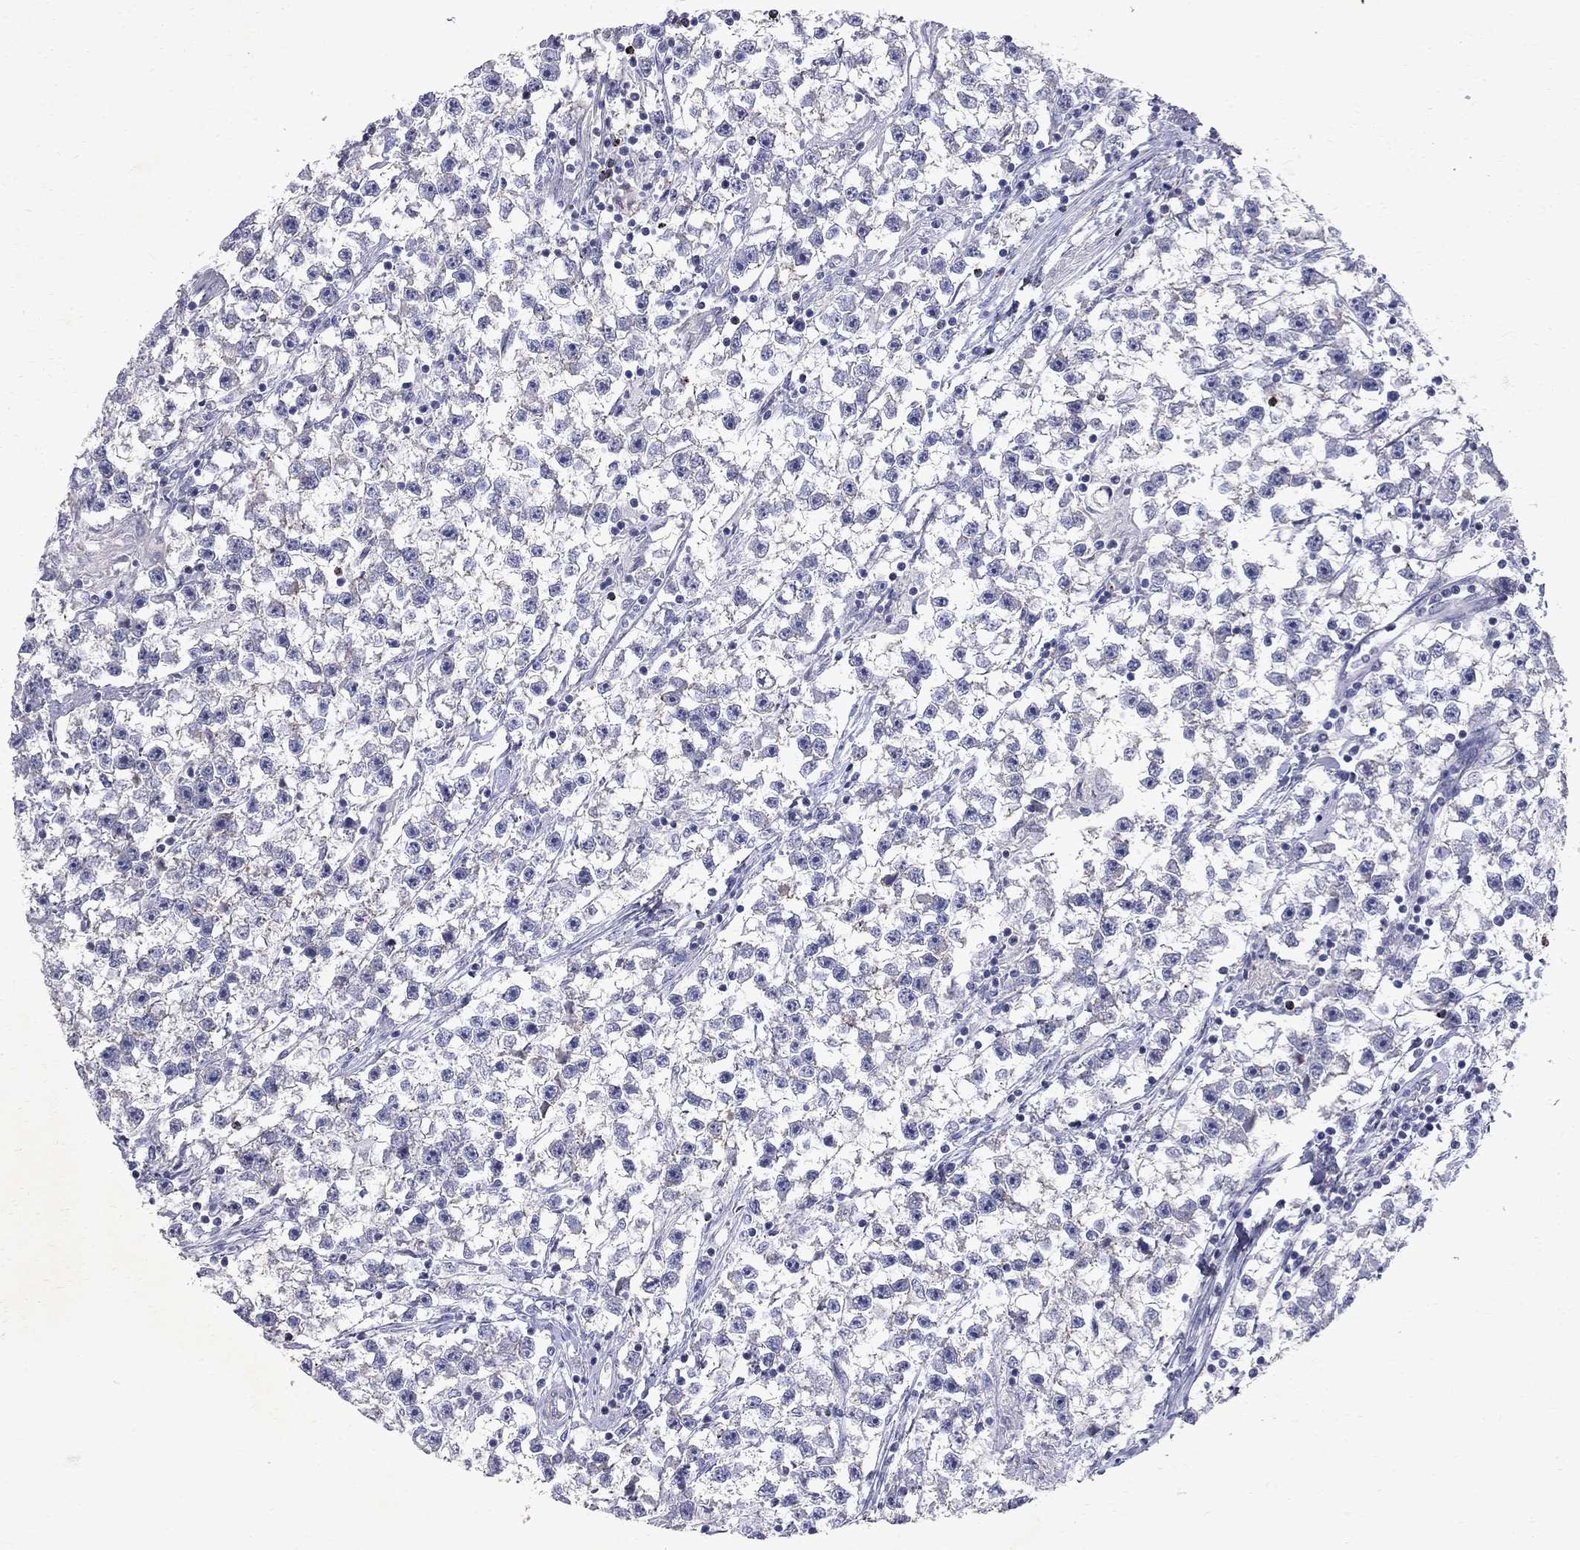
{"staining": {"intensity": "negative", "quantity": "none", "location": "none"}, "tissue": "testis cancer", "cell_type": "Tumor cells", "image_type": "cancer", "snomed": [{"axis": "morphology", "description": "Seminoma, NOS"}, {"axis": "topography", "description": "Testis"}], "caption": "This is an immunohistochemistry histopathology image of human seminoma (testis). There is no positivity in tumor cells.", "gene": "CLIC6", "patient": {"sex": "male", "age": 59}}